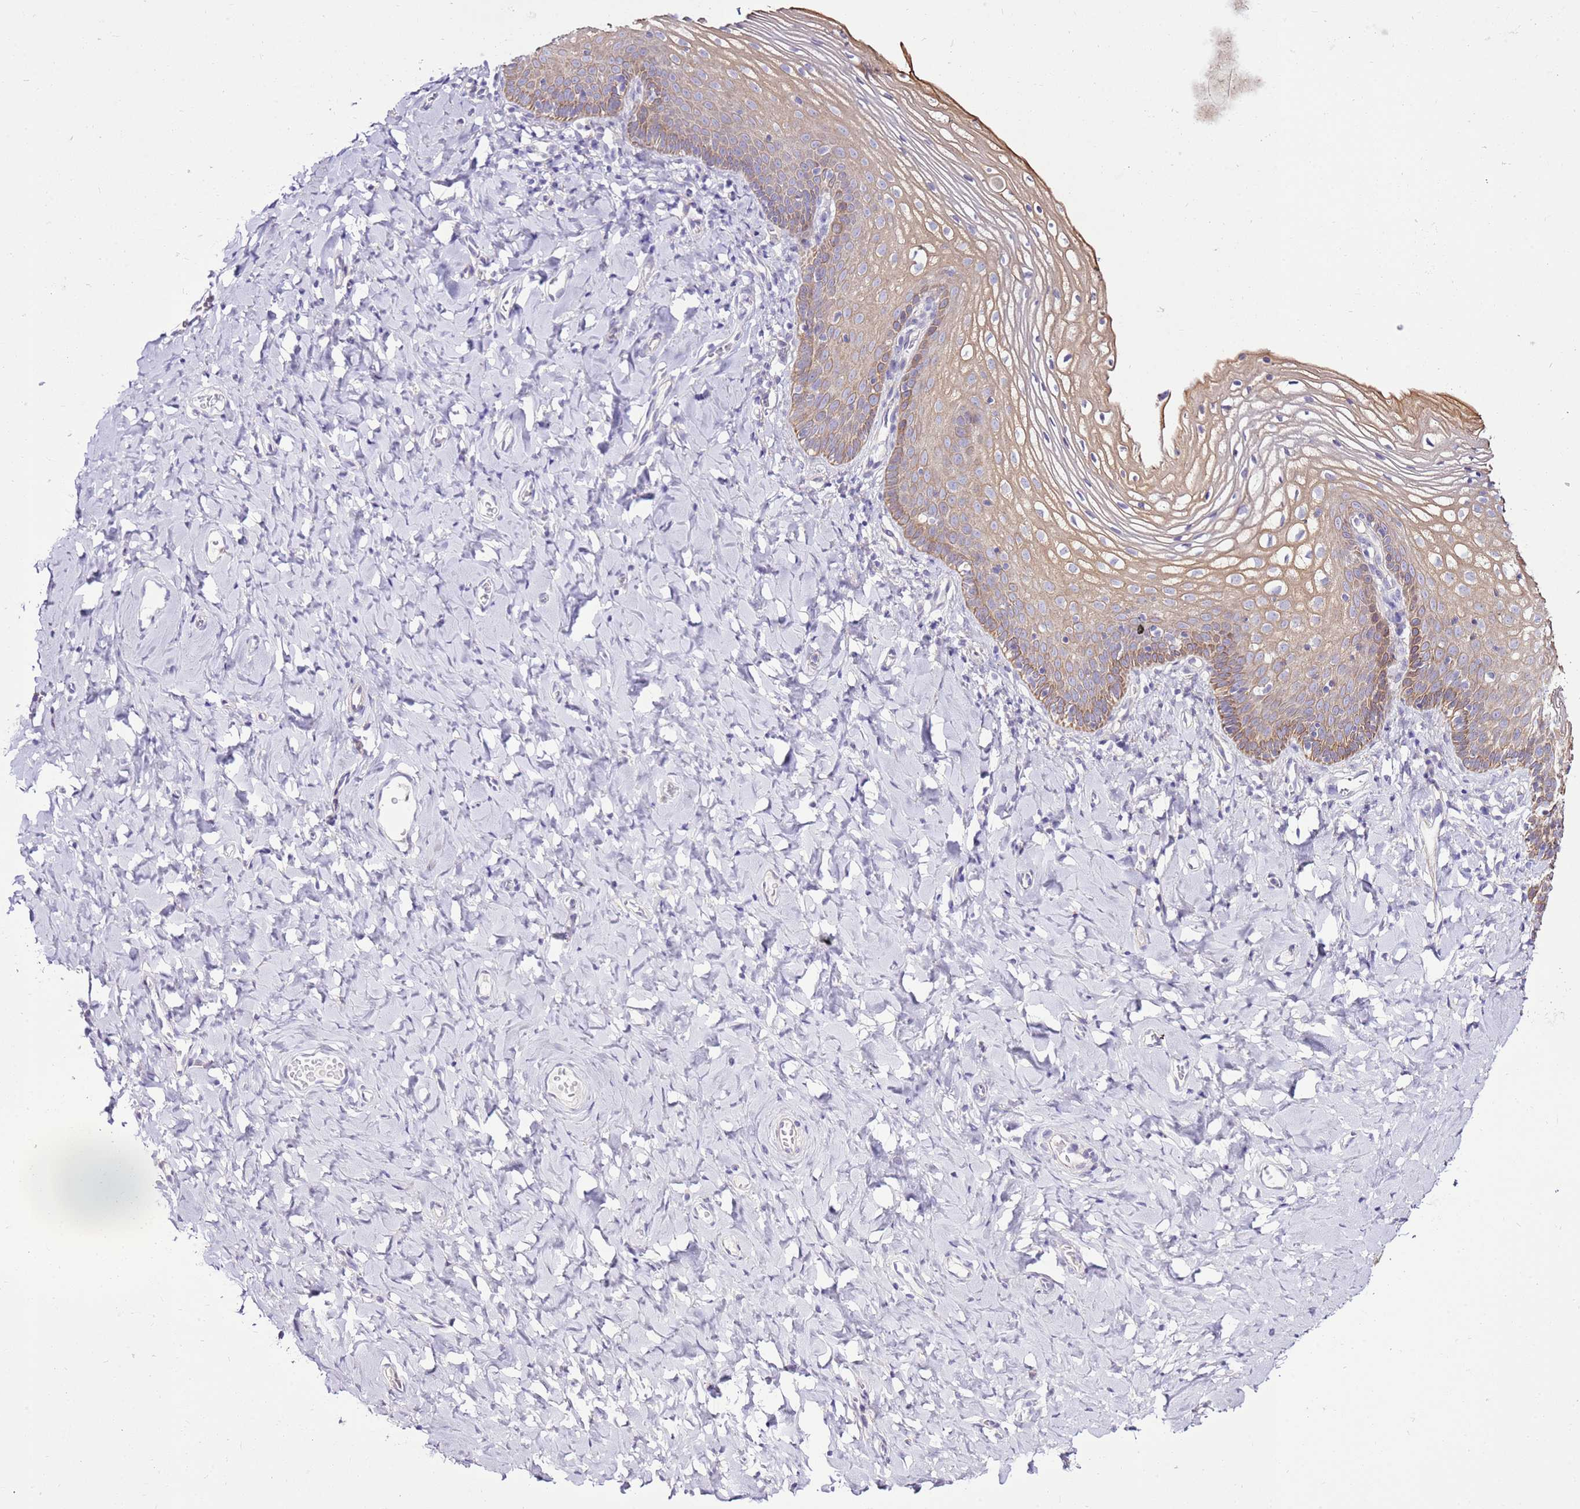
{"staining": {"intensity": "moderate", "quantity": ">75%", "location": "cytoplasmic/membranous"}, "tissue": "vagina", "cell_type": "Squamous epithelial cells", "image_type": "normal", "snomed": [{"axis": "morphology", "description": "Normal tissue, NOS"}, {"axis": "topography", "description": "Vagina"}], "caption": "A micrograph of vagina stained for a protein exhibits moderate cytoplasmic/membranous brown staining in squamous epithelial cells. (DAB (3,3'-diaminobenzidine) = brown stain, brightfield microscopy at high magnification).", "gene": "SLC38A5", "patient": {"sex": "female", "age": 60}}